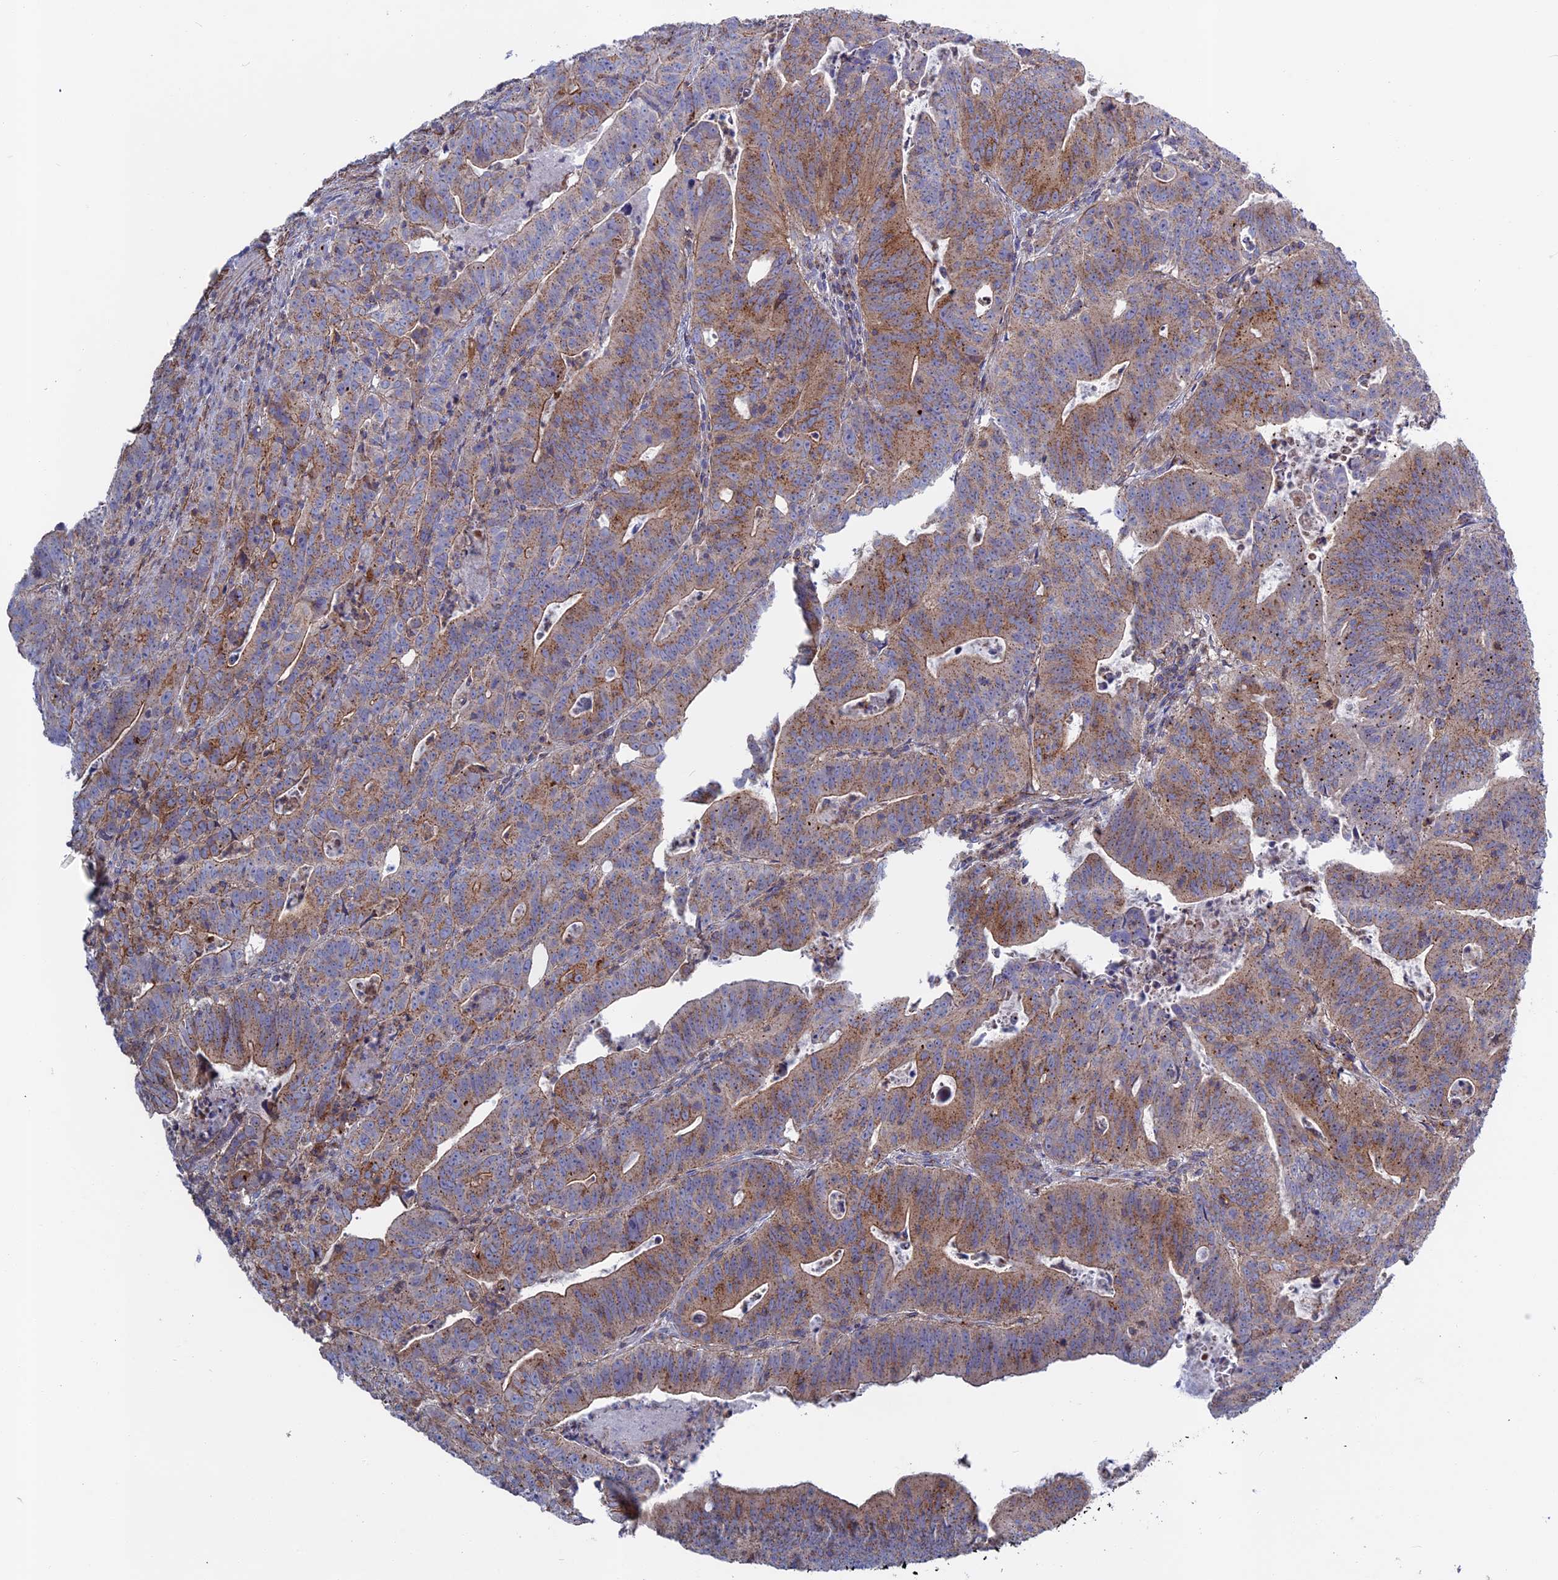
{"staining": {"intensity": "moderate", "quantity": "<25%", "location": "cytoplasmic/membranous"}, "tissue": "colorectal cancer", "cell_type": "Tumor cells", "image_type": "cancer", "snomed": [{"axis": "morphology", "description": "Adenocarcinoma, NOS"}, {"axis": "topography", "description": "Rectum"}], "caption": "IHC staining of colorectal cancer, which reveals low levels of moderate cytoplasmic/membranous staining in about <25% of tumor cells indicating moderate cytoplasmic/membranous protein staining. The staining was performed using DAB (brown) for protein detection and nuclei were counterstained in hematoxylin (blue).", "gene": "LYPD5", "patient": {"sex": "male", "age": 69}}